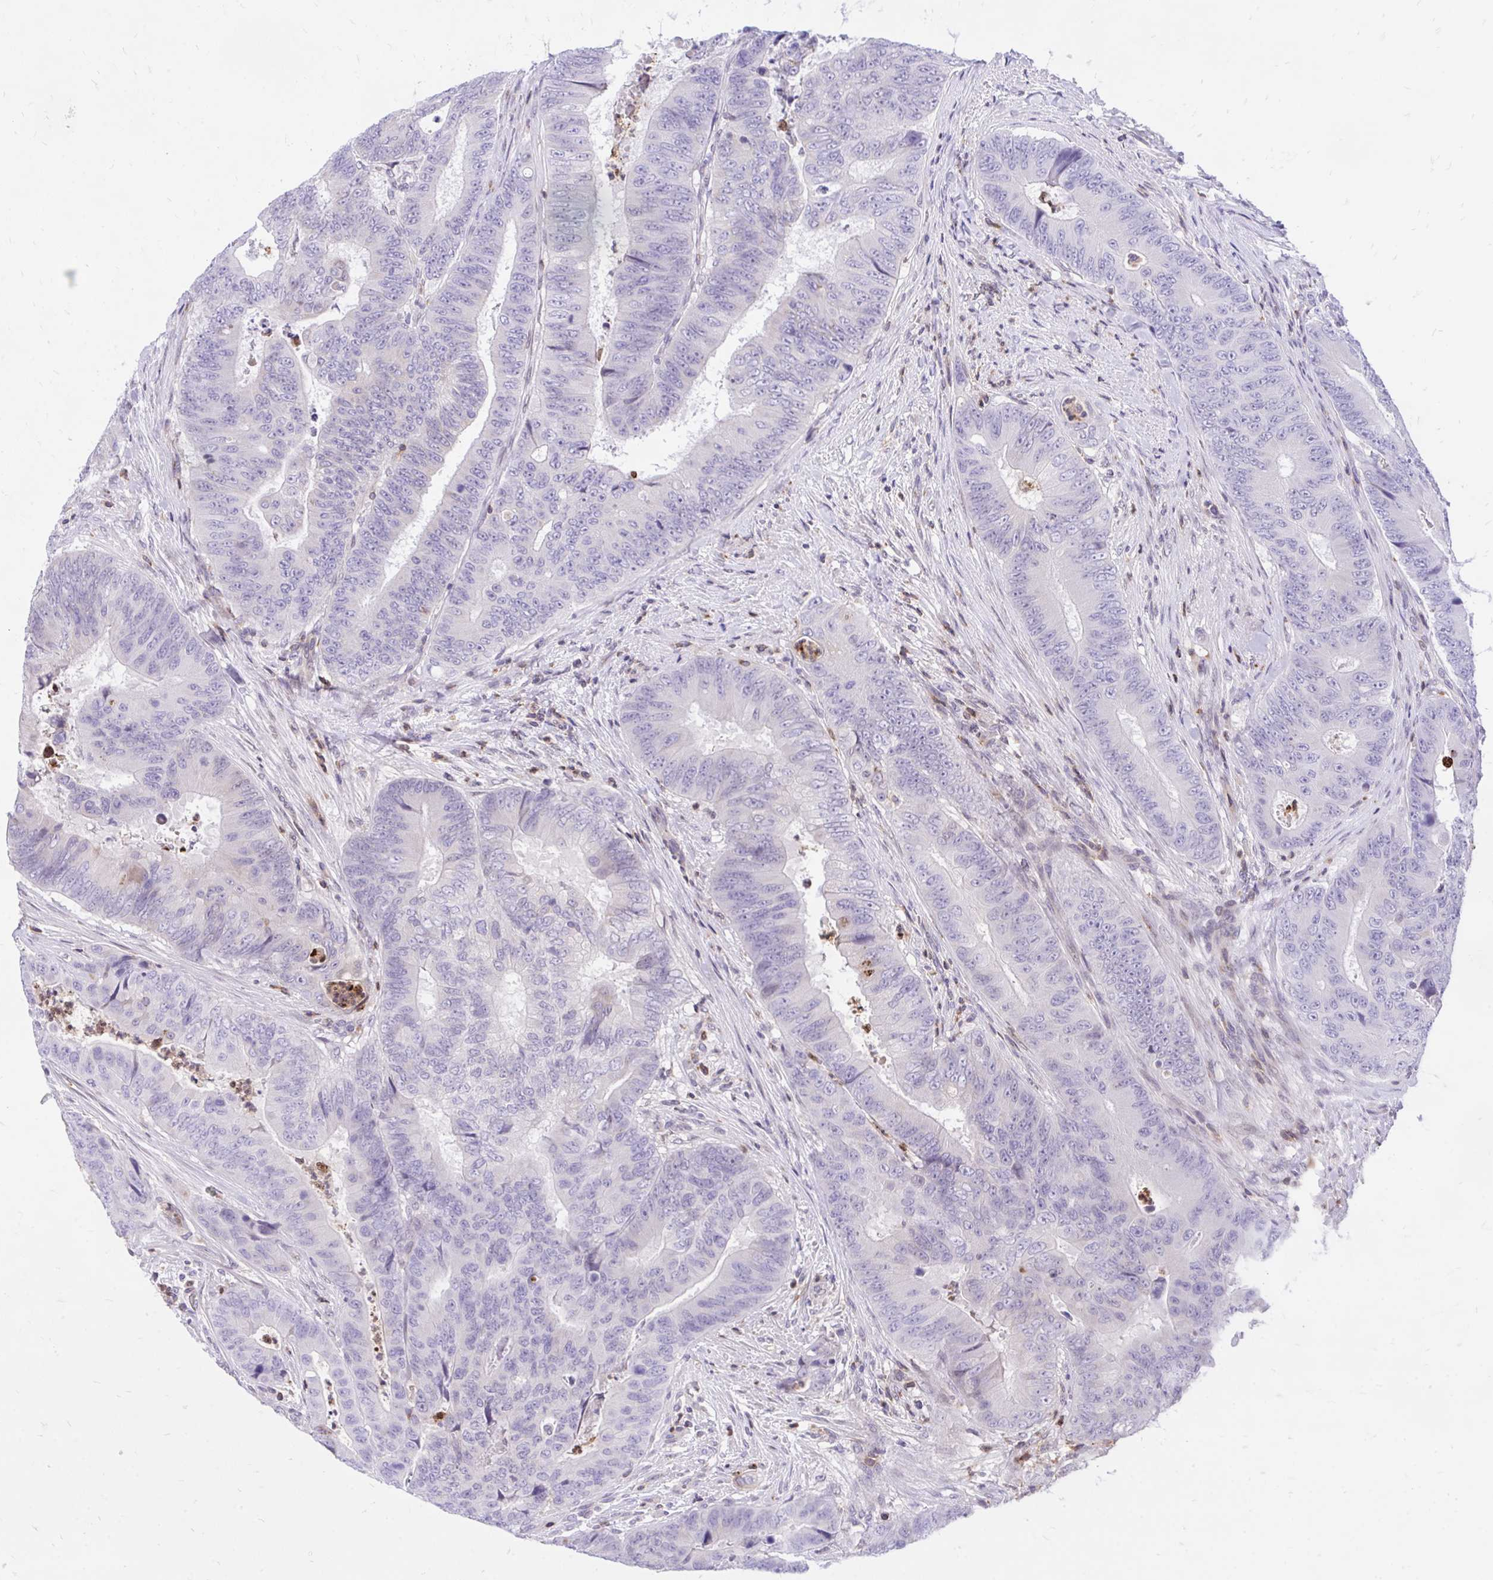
{"staining": {"intensity": "negative", "quantity": "none", "location": "none"}, "tissue": "colorectal cancer", "cell_type": "Tumor cells", "image_type": "cancer", "snomed": [{"axis": "morphology", "description": "Adenocarcinoma, NOS"}, {"axis": "topography", "description": "Colon"}], "caption": "Immunohistochemistry image of colorectal adenocarcinoma stained for a protein (brown), which reveals no staining in tumor cells.", "gene": "CXCL8", "patient": {"sex": "female", "age": 48}}